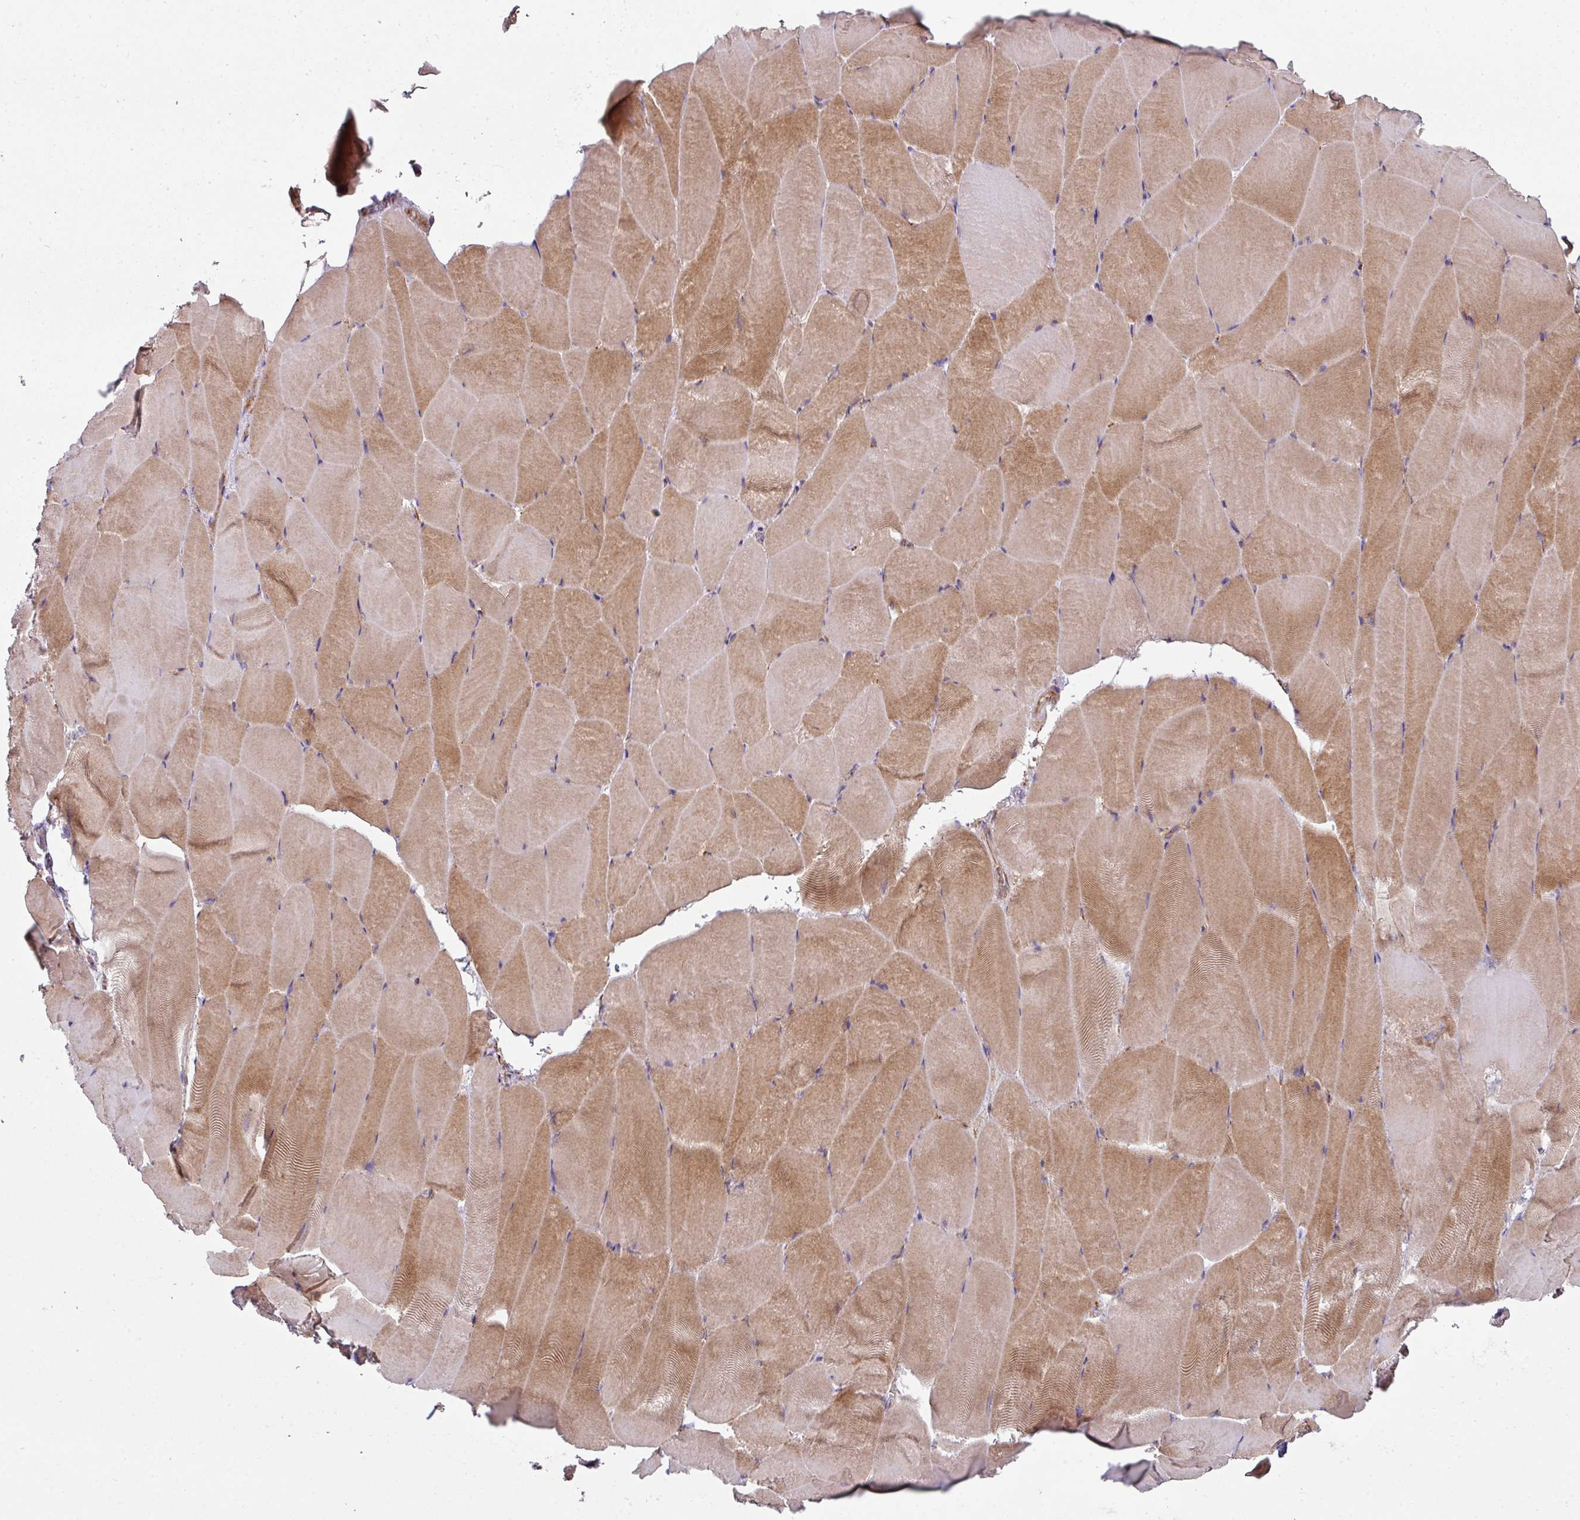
{"staining": {"intensity": "moderate", "quantity": ">75%", "location": "cytoplasmic/membranous"}, "tissue": "skeletal muscle", "cell_type": "Myocytes", "image_type": "normal", "snomed": [{"axis": "morphology", "description": "Normal tissue, NOS"}, {"axis": "topography", "description": "Skeletal muscle"}], "caption": "Myocytes show moderate cytoplasmic/membranous positivity in approximately >75% of cells in unremarkable skeletal muscle.", "gene": "FAT4", "patient": {"sex": "female", "age": 64}}